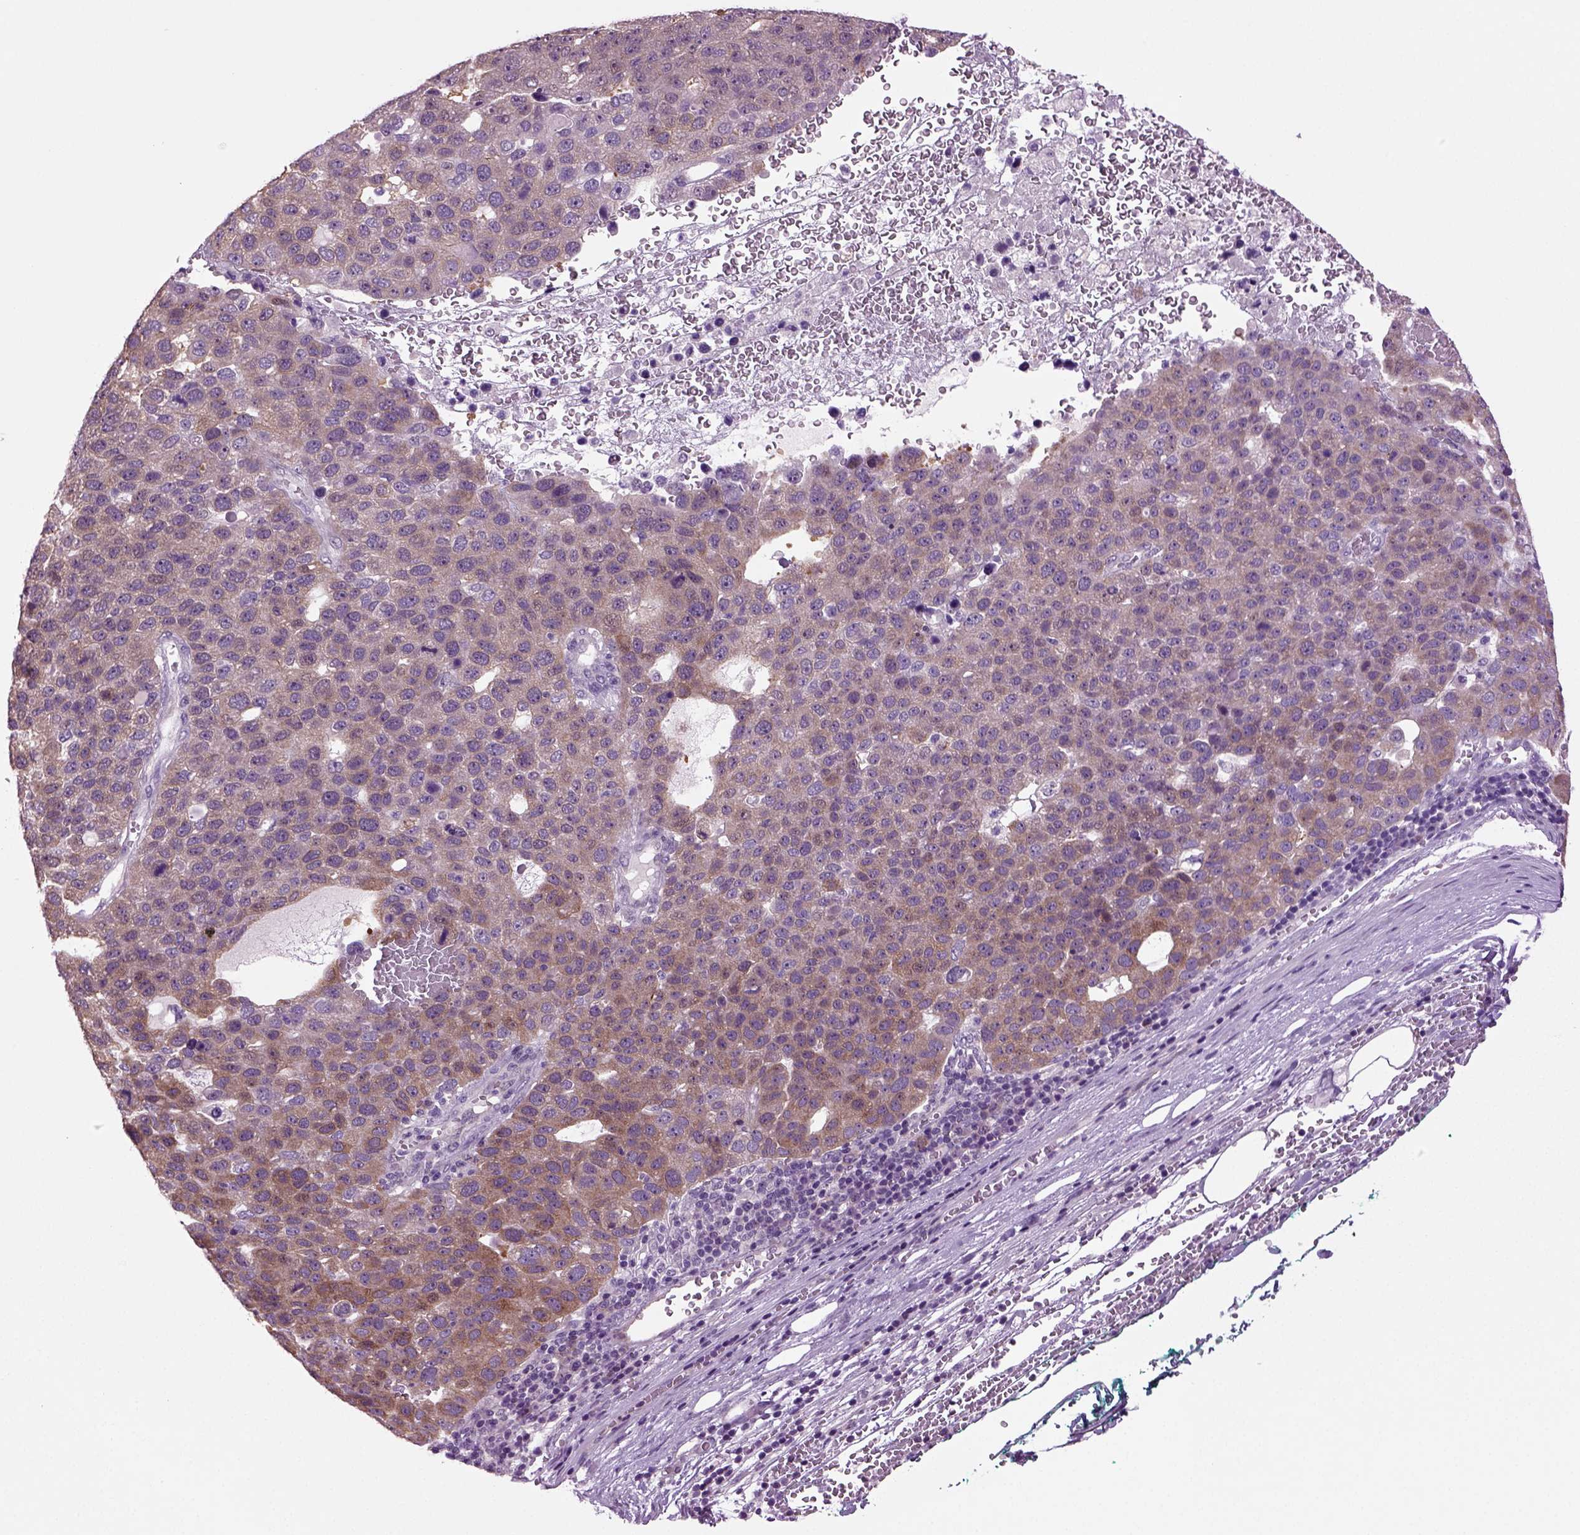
{"staining": {"intensity": "weak", "quantity": ">75%", "location": "cytoplasmic/membranous"}, "tissue": "pancreatic cancer", "cell_type": "Tumor cells", "image_type": "cancer", "snomed": [{"axis": "morphology", "description": "Adenocarcinoma, NOS"}, {"axis": "topography", "description": "Pancreas"}], "caption": "This is an image of immunohistochemistry staining of adenocarcinoma (pancreatic), which shows weak staining in the cytoplasmic/membranous of tumor cells.", "gene": "PLCH2", "patient": {"sex": "female", "age": 61}}